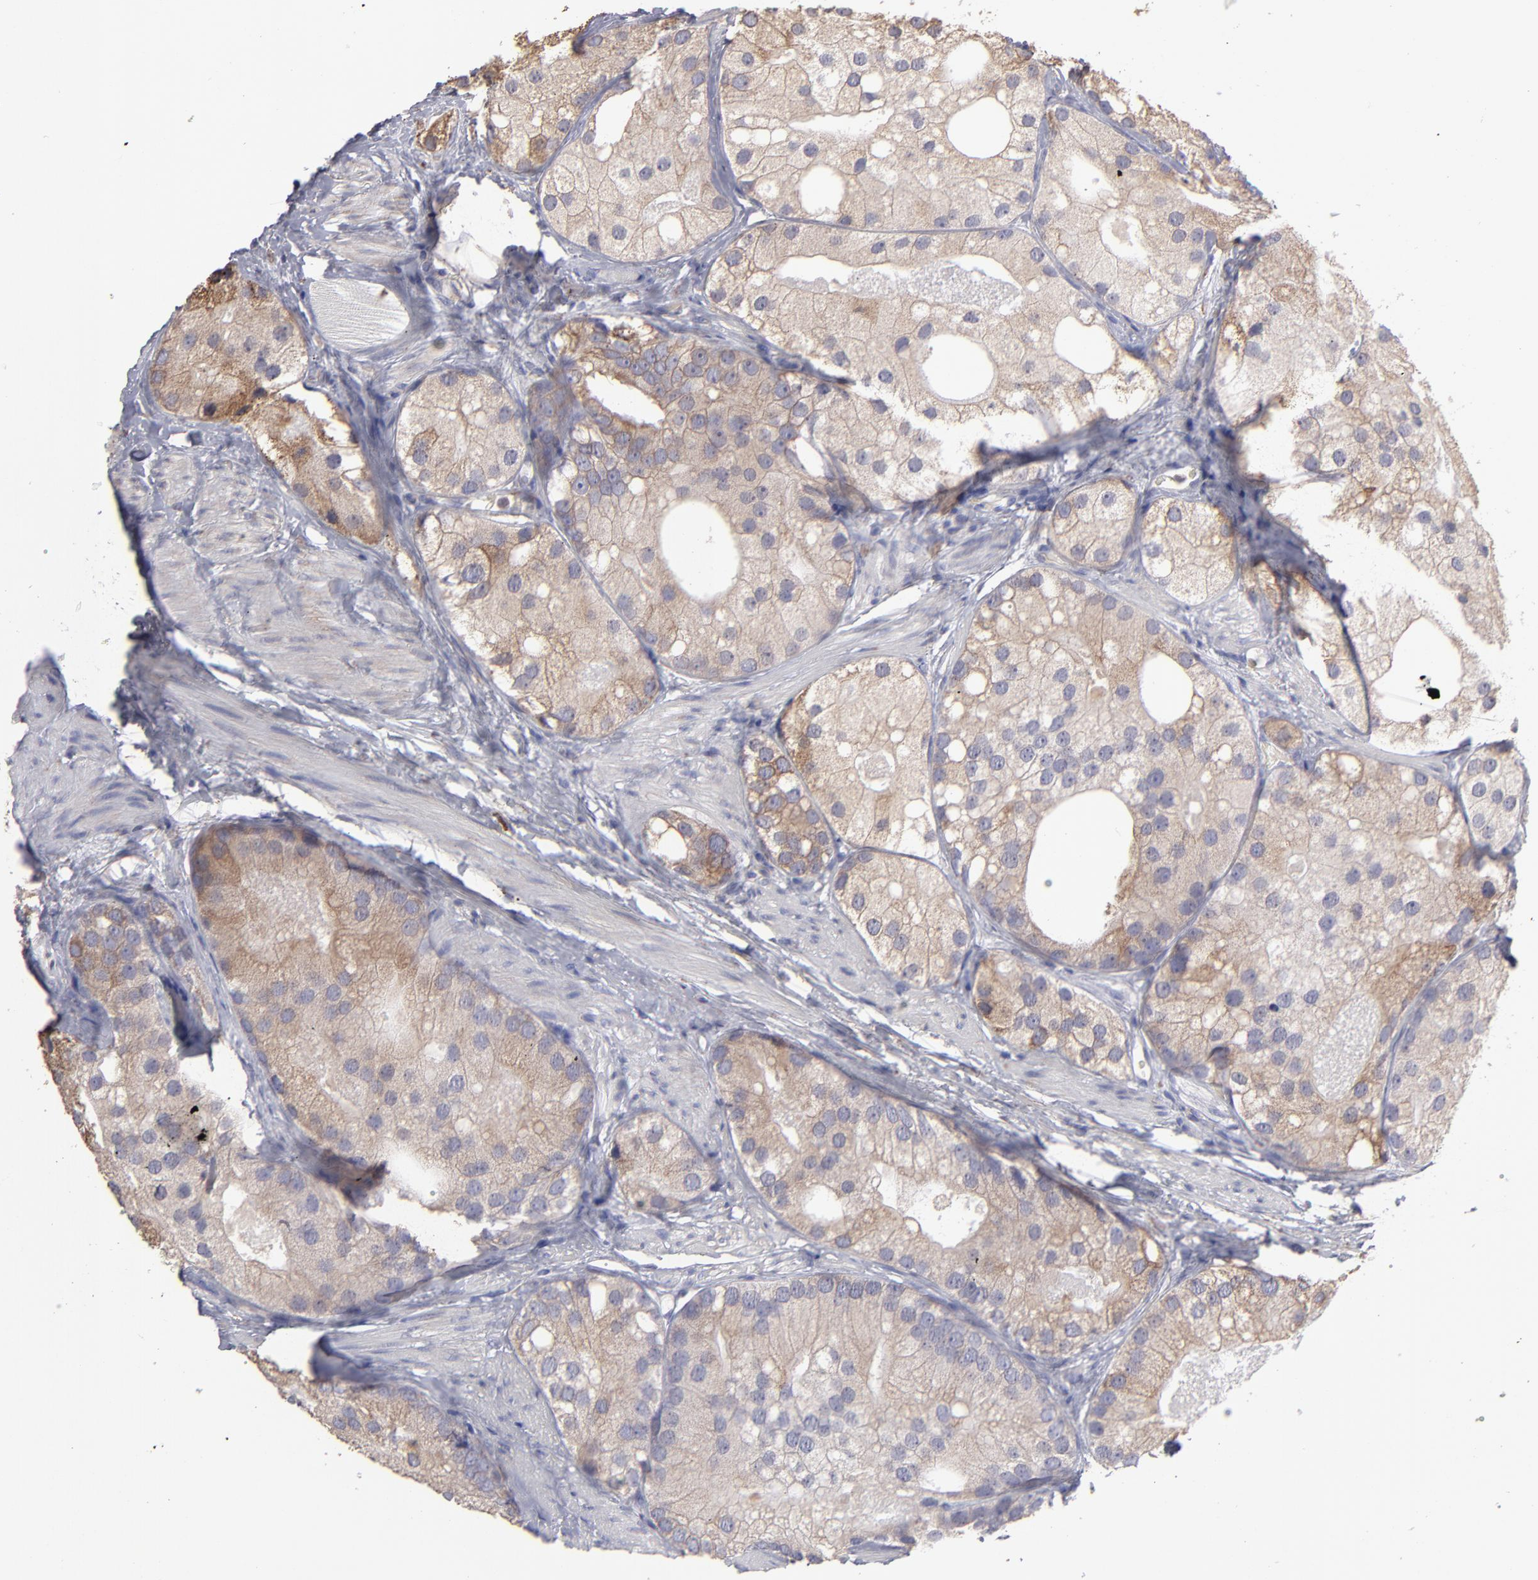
{"staining": {"intensity": "moderate", "quantity": ">75%", "location": "cytoplasmic/membranous"}, "tissue": "prostate cancer", "cell_type": "Tumor cells", "image_type": "cancer", "snomed": [{"axis": "morphology", "description": "Adenocarcinoma, Low grade"}, {"axis": "topography", "description": "Prostate"}], "caption": "Human prostate cancer (adenocarcinoma (low-grade)) stained with a protein marker displays moderate staining in tumor cells.", "gene": "CALR", "patient": {"sex": "male", "age": 69}}